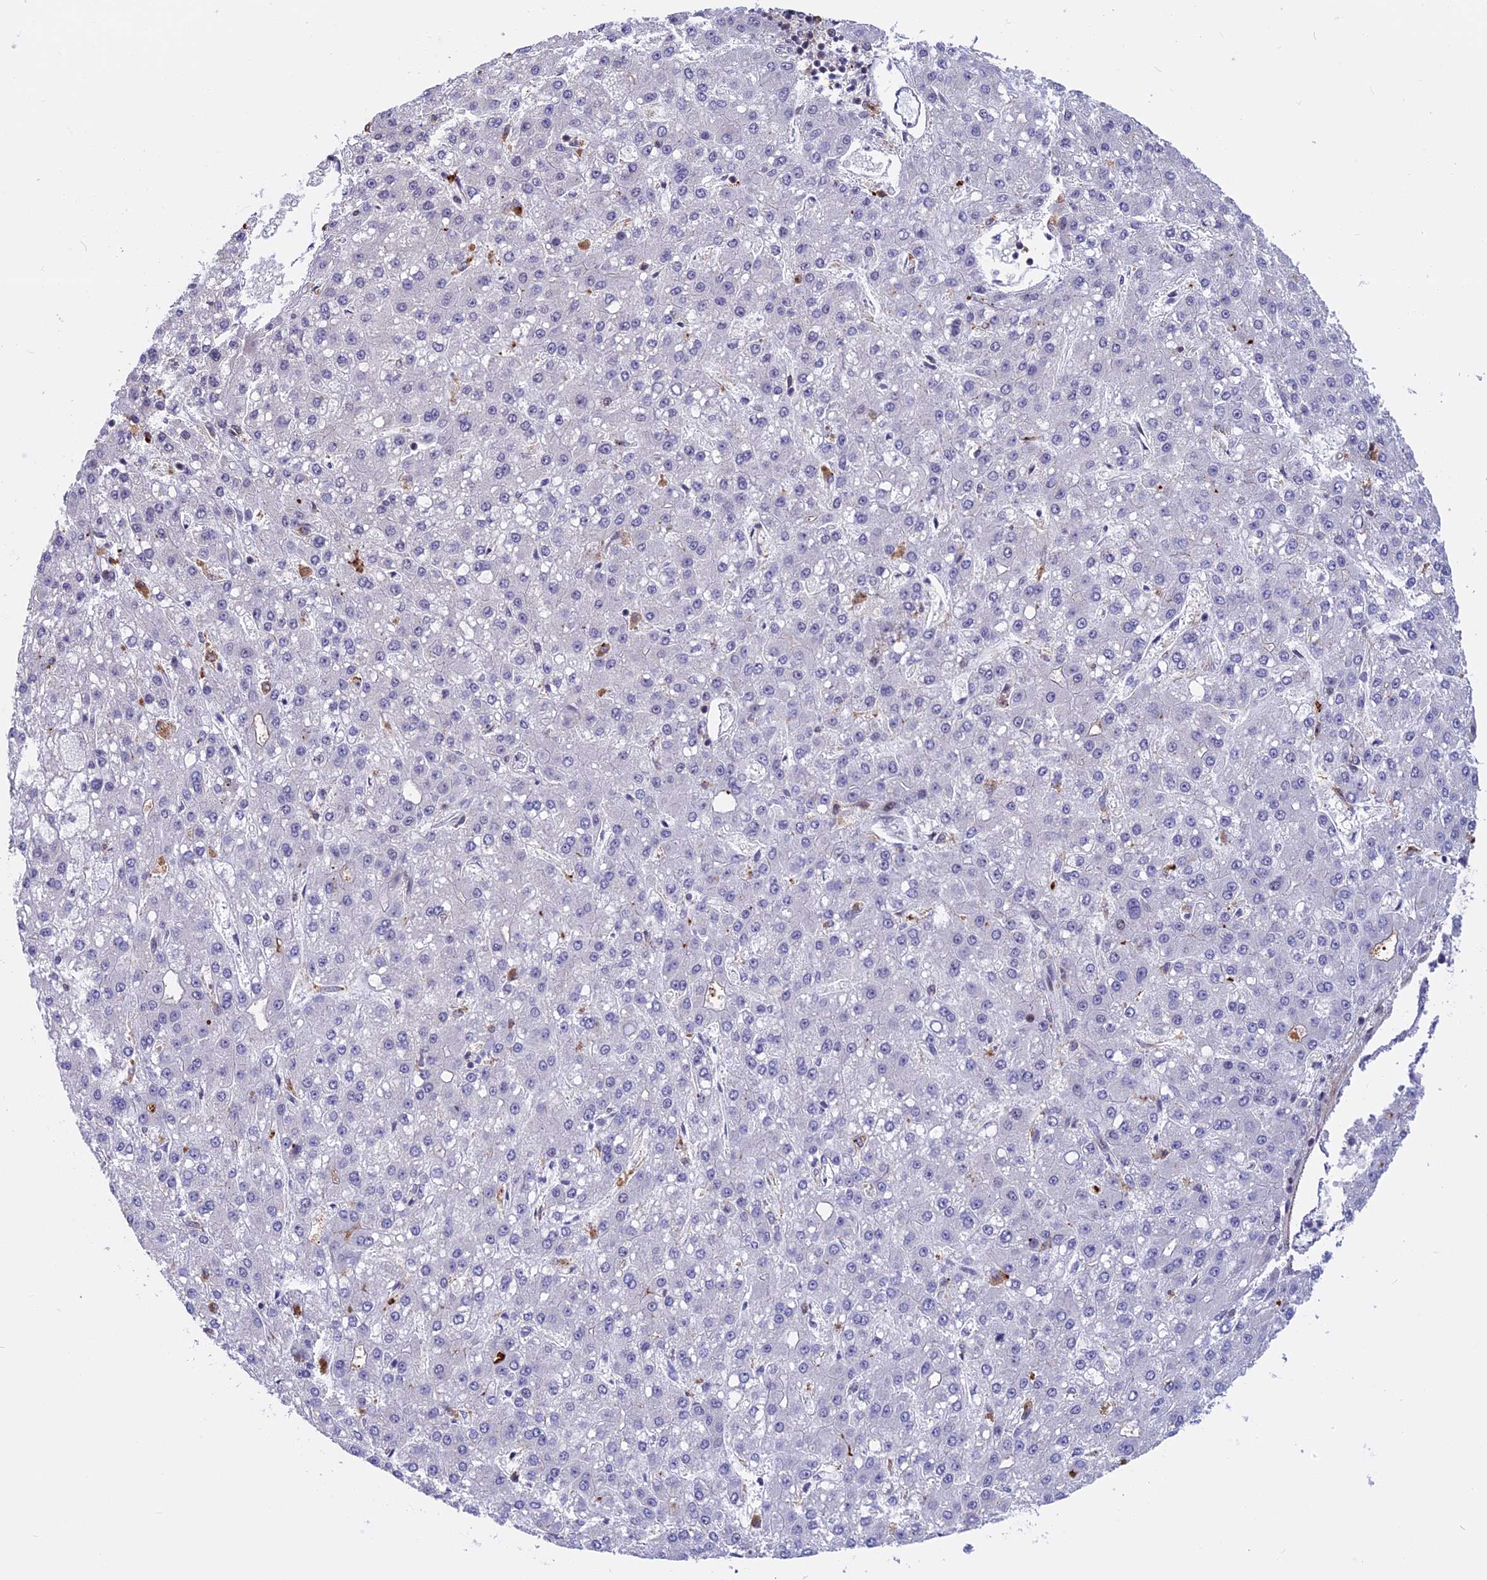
{"staining": {"intensity": "negative", "quantity": "none", "location": "none"}, "tissue": "liver cancer", "cell_type": "Tumor cells", "image_type": "cancer", "snomed": [{"axis": "morphology", "description": "Carcinoma, Hepatocellular, NOS"}, {"axis": "topography", "description": "Liver"}], "caption": "This is an immunohistochemistry image of human liver cancer (hepatocellular carcinoma). There is no staining in tumor cells.", "gene": "POLR2C", "patient": {"sex": "male", "age": 67}}